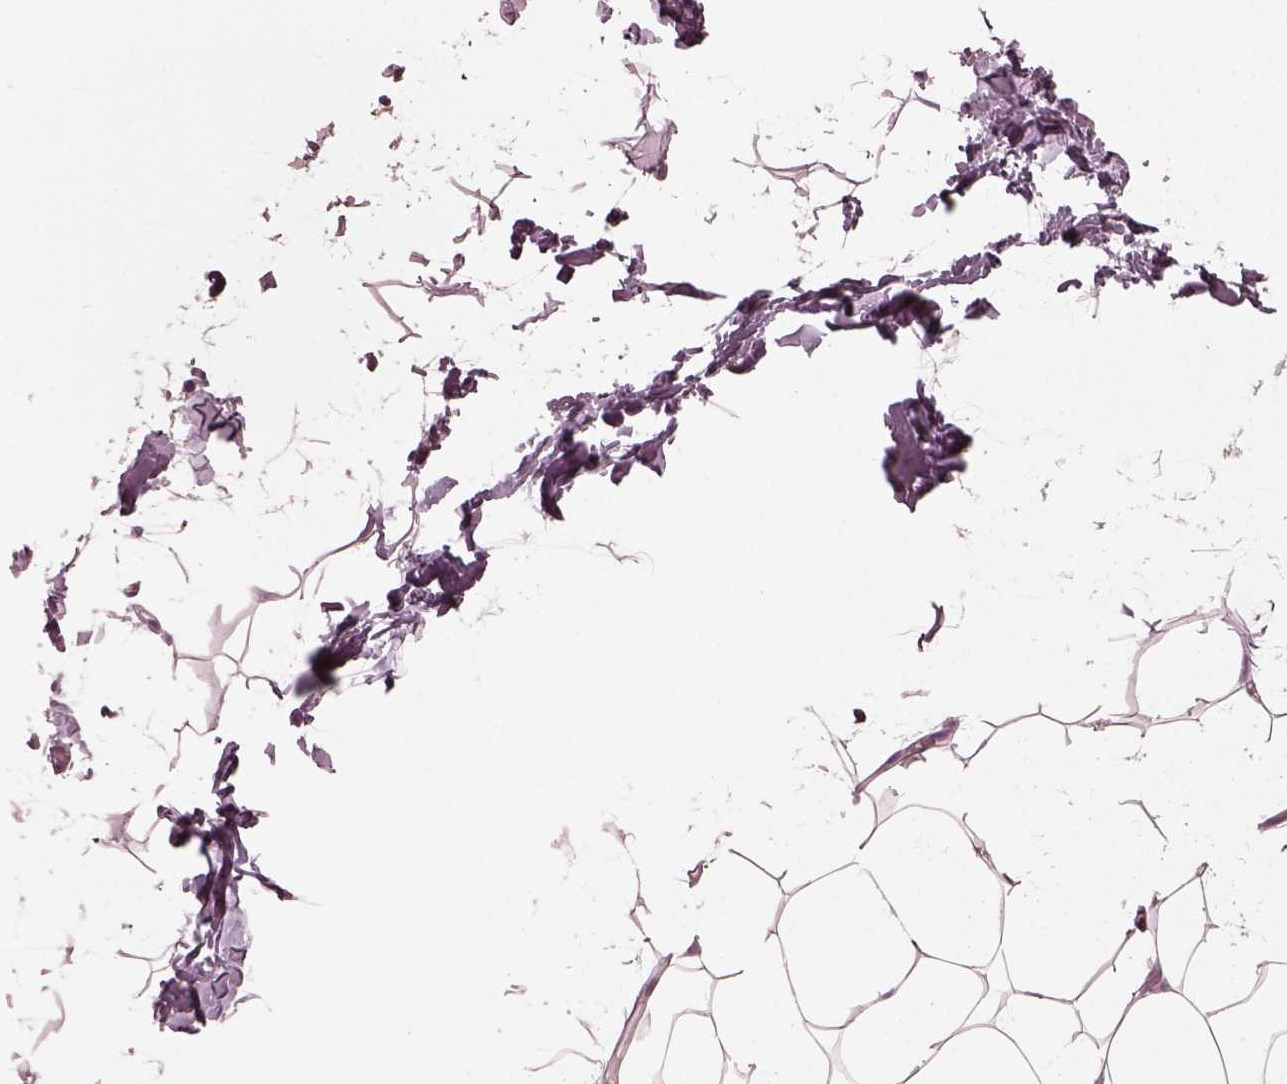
{"staining": {"intensity": "negative", "quantity": "none", "location": "none"}, "tissue": "breast", "cell_type": "Adipocytes", "image_type": "normal", "snomed": [{"axis": "morphology", "description": "Normal tissue, NOS"}, {"axis": "topography", "description": "Breast"}], "caption": "The immunohistochemistry (IHC) image has no significant positivity in adipocytes of breast.", "gene": "CGA", "patient": {"sex": "female", "age": 32}}